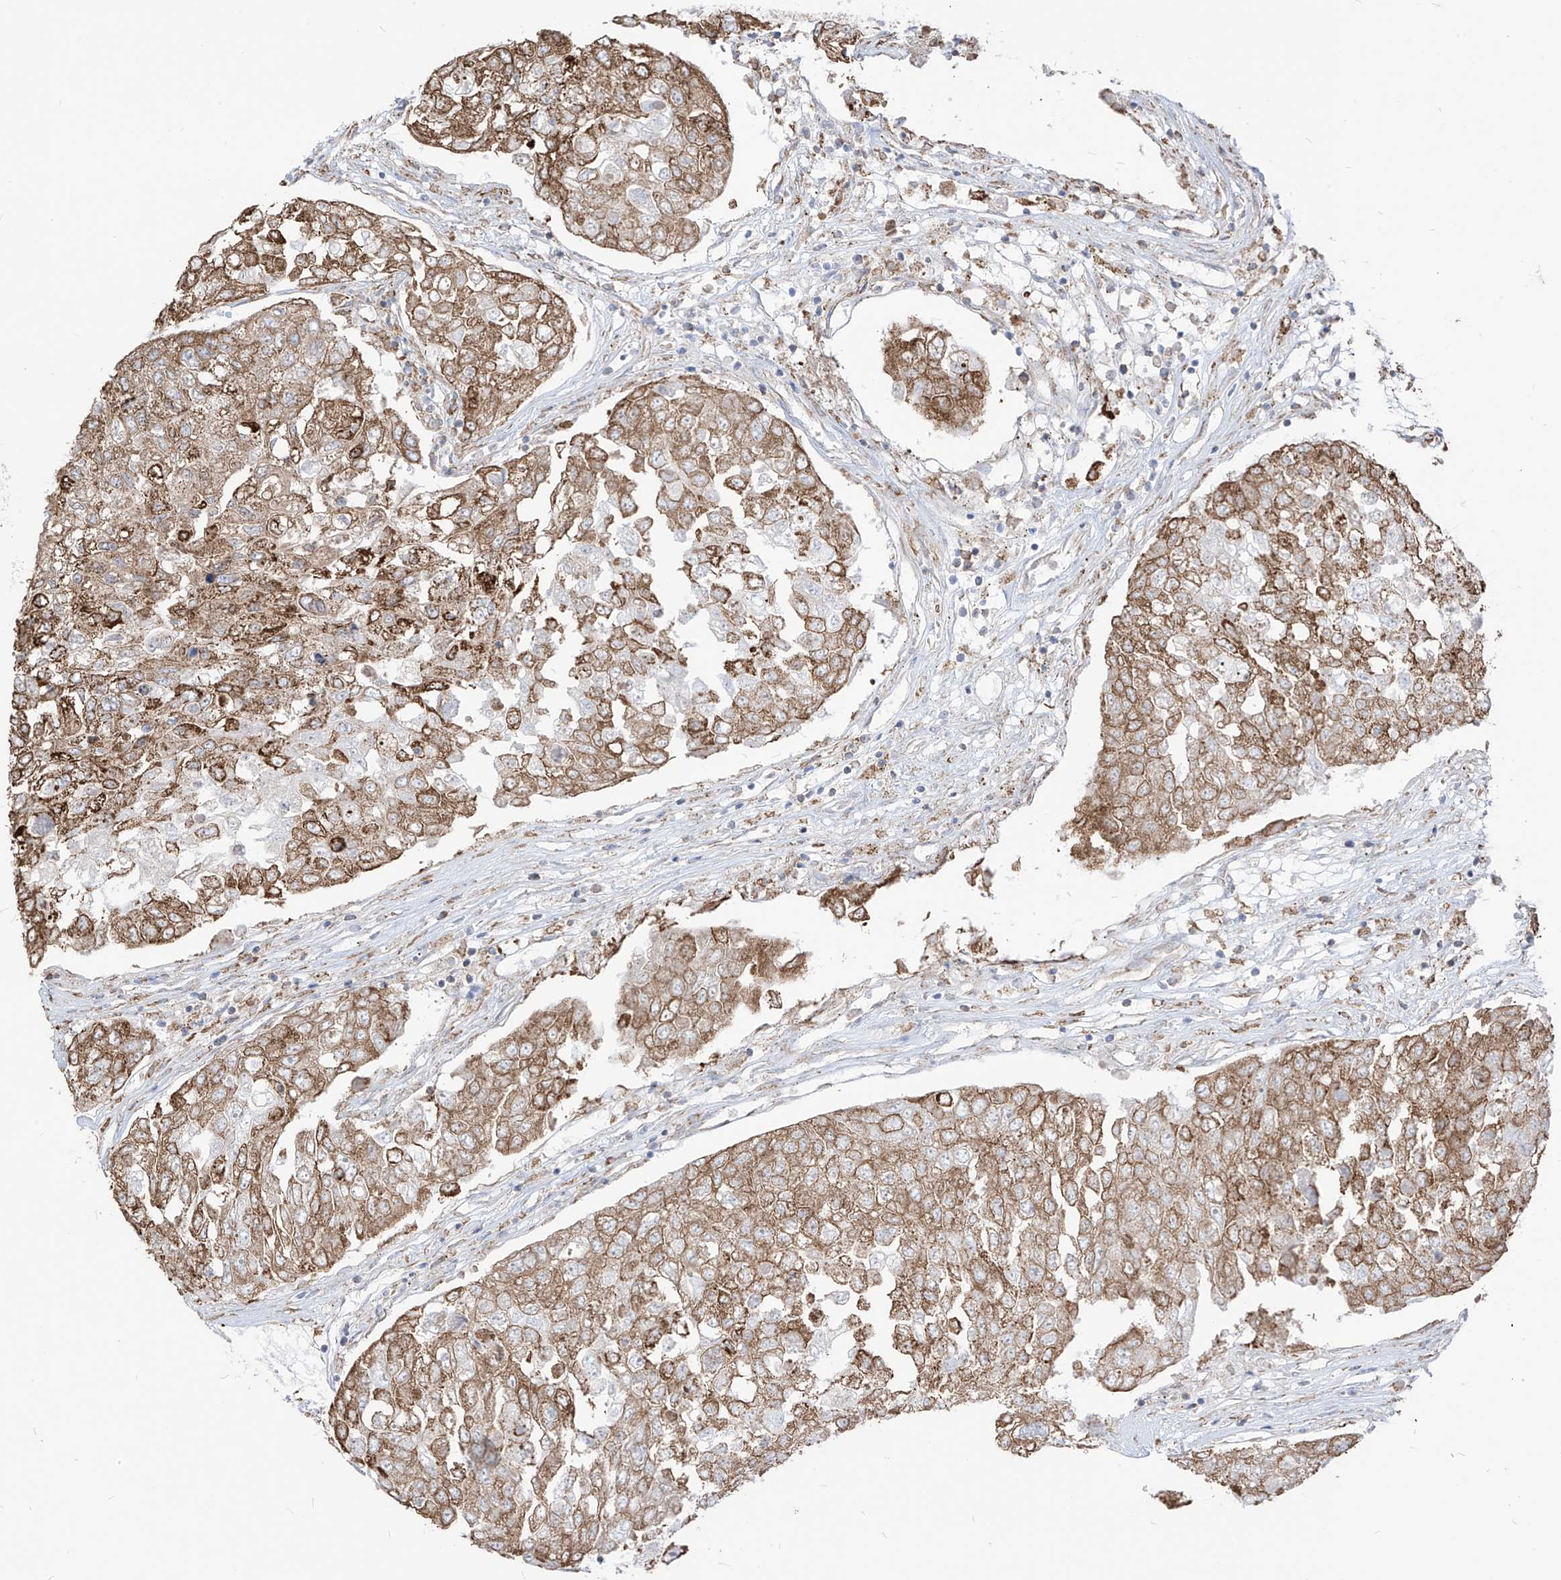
{"staining": {"intensity": "moderate", "quantity": ">75%", "location": "cytoplasmic/membranous"}, "tissue": "urothelial cancer", "cell_type": "Tumor cells", "image_type": "cancer", "snomed": [{"axis": "morphology", "description": "Urothelial carcinoma, High grade"}, {"axis": "topography", "description": "Lymph node"}, {"axis": "topography", "description": "Urinary bladder"}], "caption": "Protein expression analysis of high-grade urothelial carcinoma exhibits moderate cytoplasmic/membranous positivity in approximately >75% of tumor cells.", "gene": "PDIA6", "patient": {"sex": "male", "age": 51}}